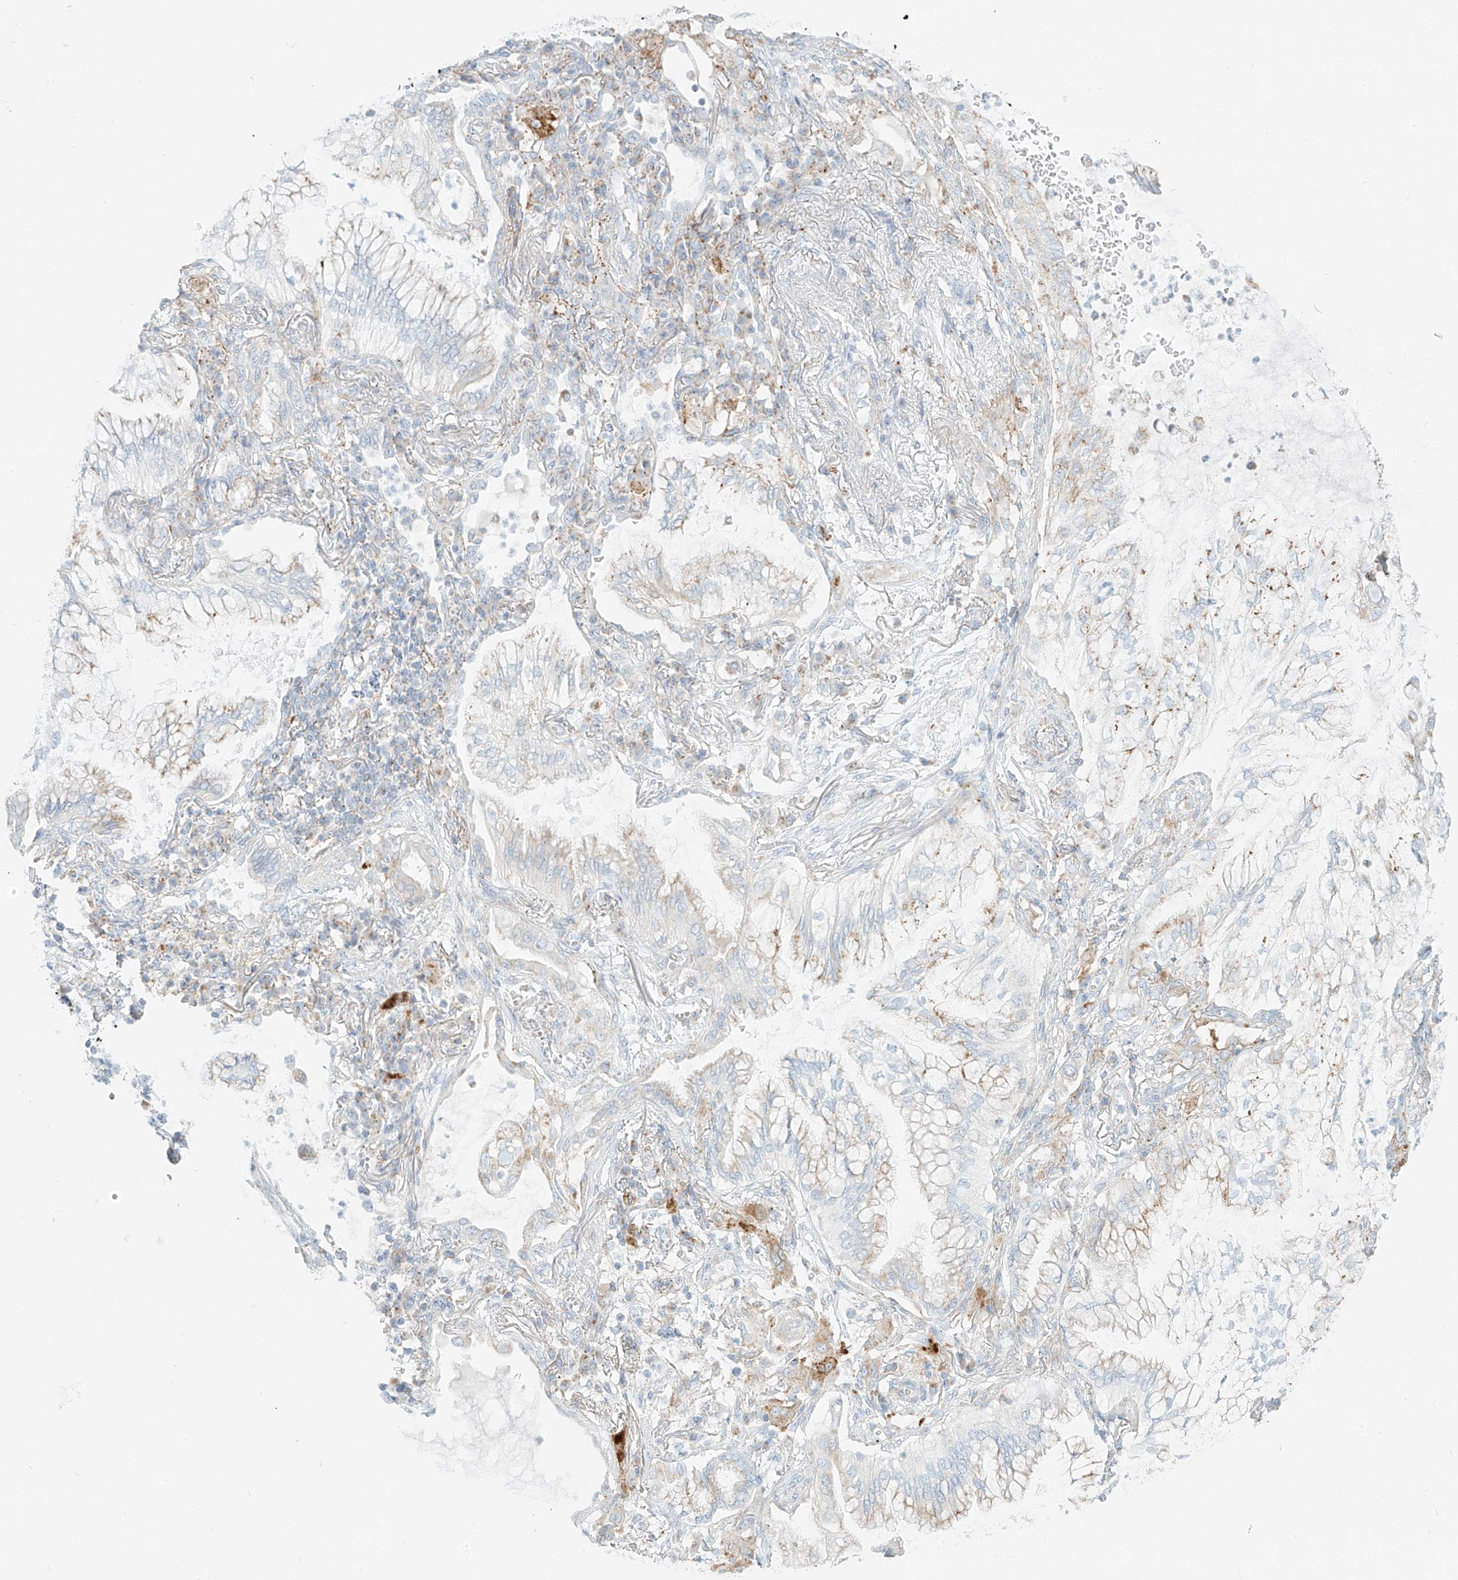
{"staining": {"intensity": "negative", "quantity": "none", "location": "none"}, "tissue": "lung cancer", "cell_type": "Tumor cells", "image_type": "cancer", "snomed": [{"axis": "morphology", "description": "Adenocarcinoma, NOS"}, {"axis": "topography", "description": "Lung"}], "caption": "High magnification brightfield microscopy of lung cancer stained with DAB (3,3'-diaminobenzidine) (brown) and counterstained with hematoxylin (blue): tumor cells show no significant staining.", "gene": "SLC35F6", "patient": {"sex": "female", "age": 70}}